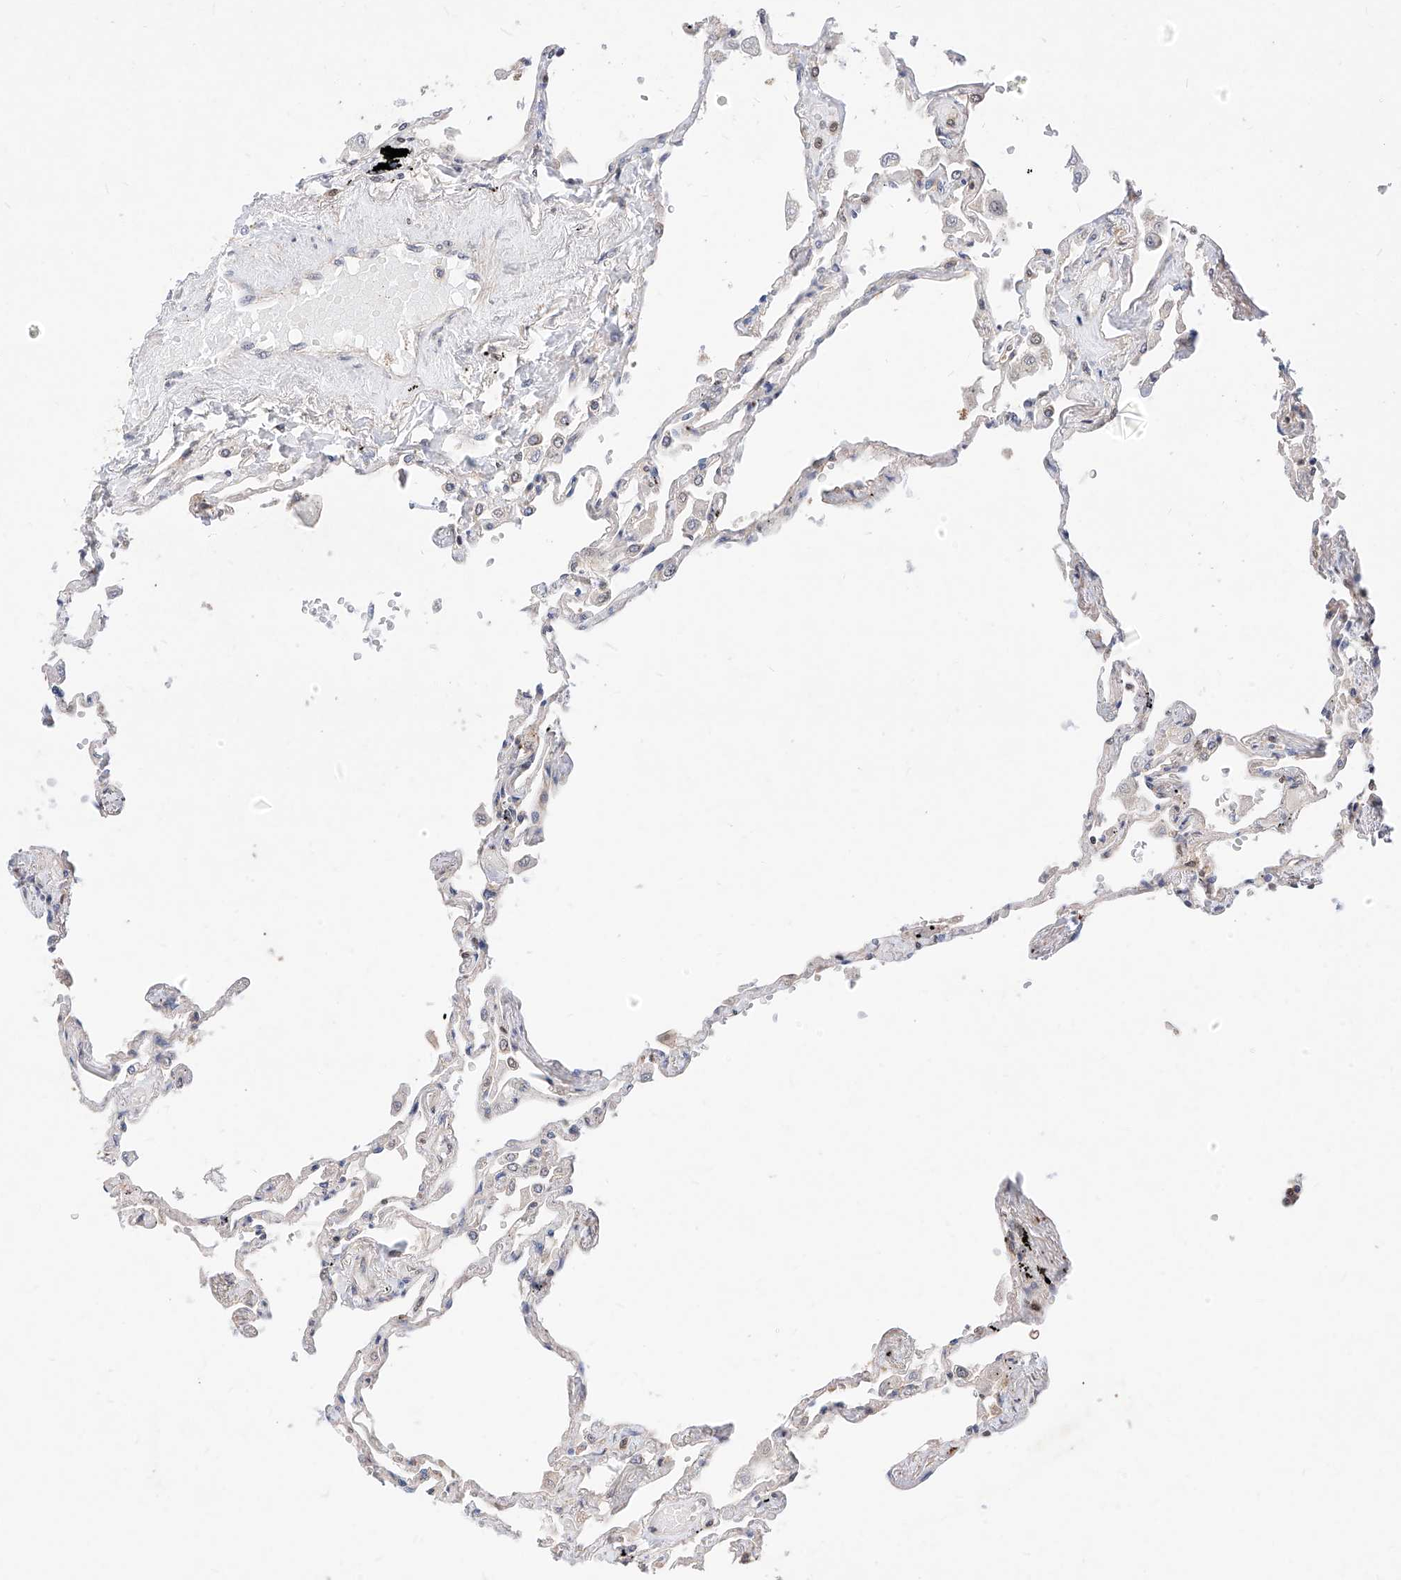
{"staining": {"intensity": "weak", "quantity": "25%-75%", "location": "nuclear"}, "tissue": "lung", "cell_type": "Alveolar cells", "image_type": "normal", "snomed": [{"axis": "morphology", "description": "Normal tissue, NOS"}, {"axis": "topography", "description": "Lung"}], "caption": "DAB immunohistochemical staining of normal human lung exhibits weak nuclear protein staining in about 25%-75% of alveolar cells.", "gene": "ZSCAN4", "patient": {"sex": "female", "age": 67}}